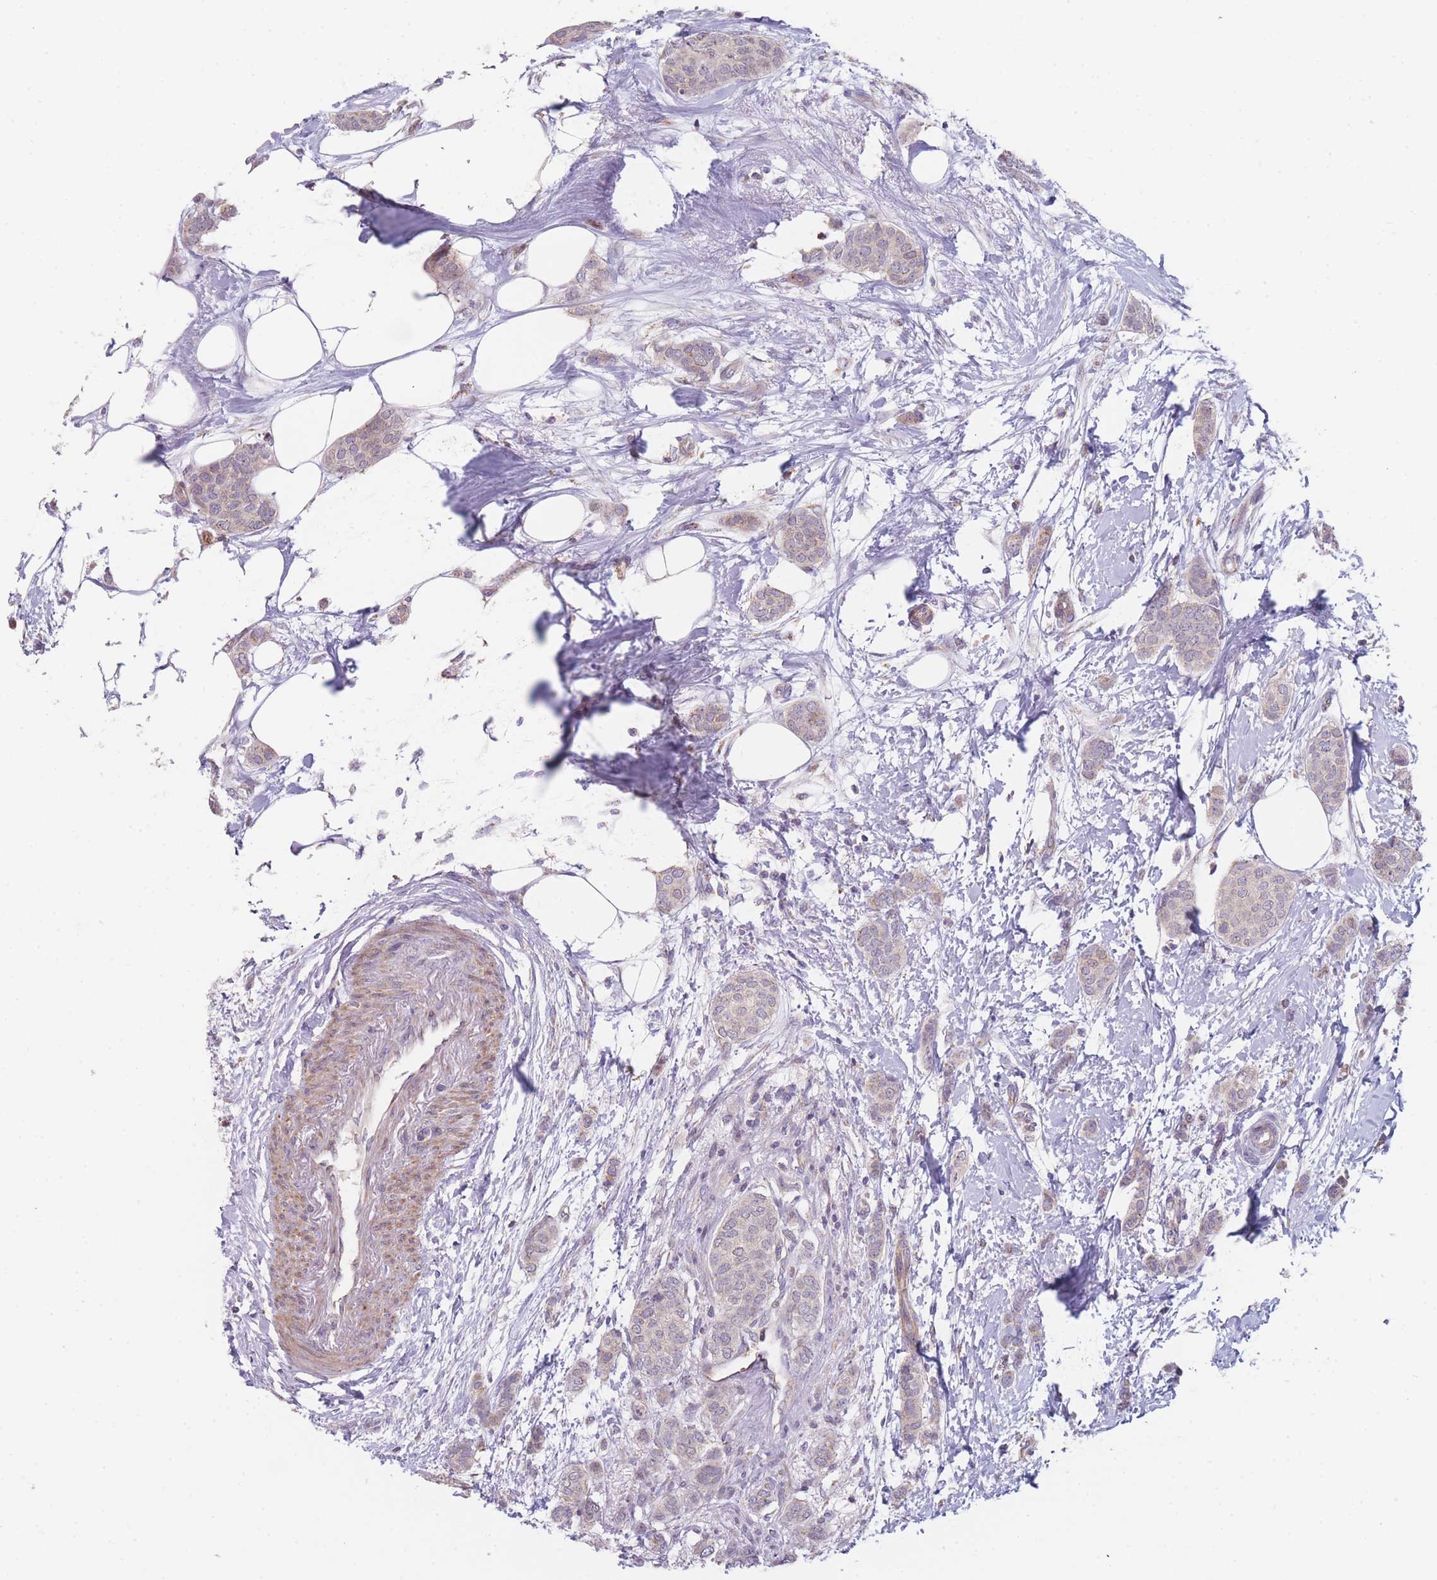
{"staining": {"intensity": "weak", "quantity": "<25%", "location": "cytoplasmic/membranous"}, "tissue": "breast cancer", "cell_type": "Tumor cells", "image_type": "cancer", "snomed": [{"axis": "morphology", "description": "Duct carcinoma"}, {"axis": "topography", "description": "Breast"}], "caption": "Immunohistochemical staining of breast cancer reveals no significant staining in tumor cells.", "gene": "SMPD4", "patient": {"sex": "female", "age": 72}}